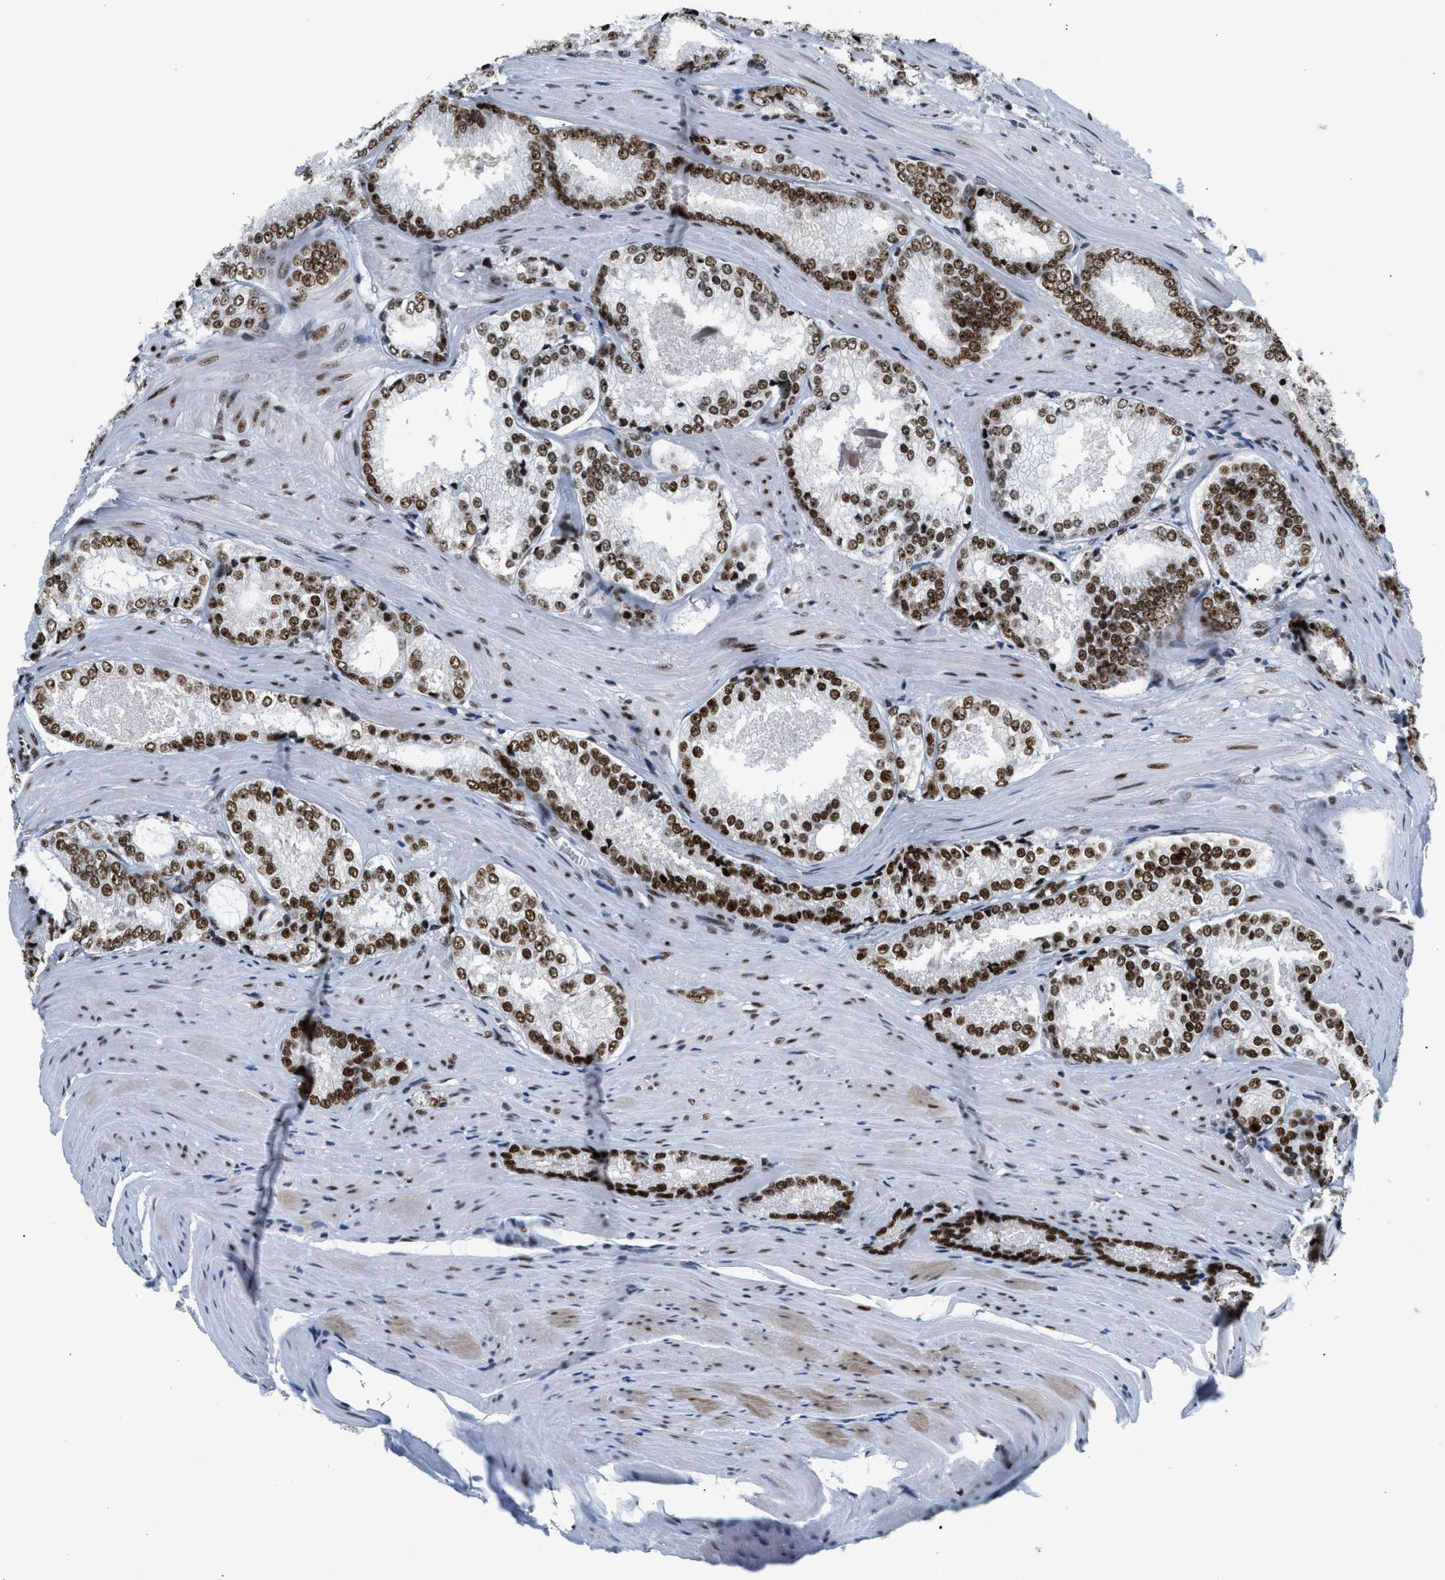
{"staining": {"intensity": "strong", "quantity": ">75%", "location": "nuclear"}, "tissue": "prostate cancer", "cell_type": "Tumor cells", "image_type": "cancer", "snomed": [{"axis": "morphology", "description": "Adenocarcinoma, Low grade"}, {"axis": "topography", "description": "Prostate"}], "caption": "Strong nuclear staining is appreciated in approximately >75% of tumor cells in prostate cancer (adenocarcinoma (low-grade)).", "gene": "RAD50", "patient": {"sex": "male", "age": 64}}